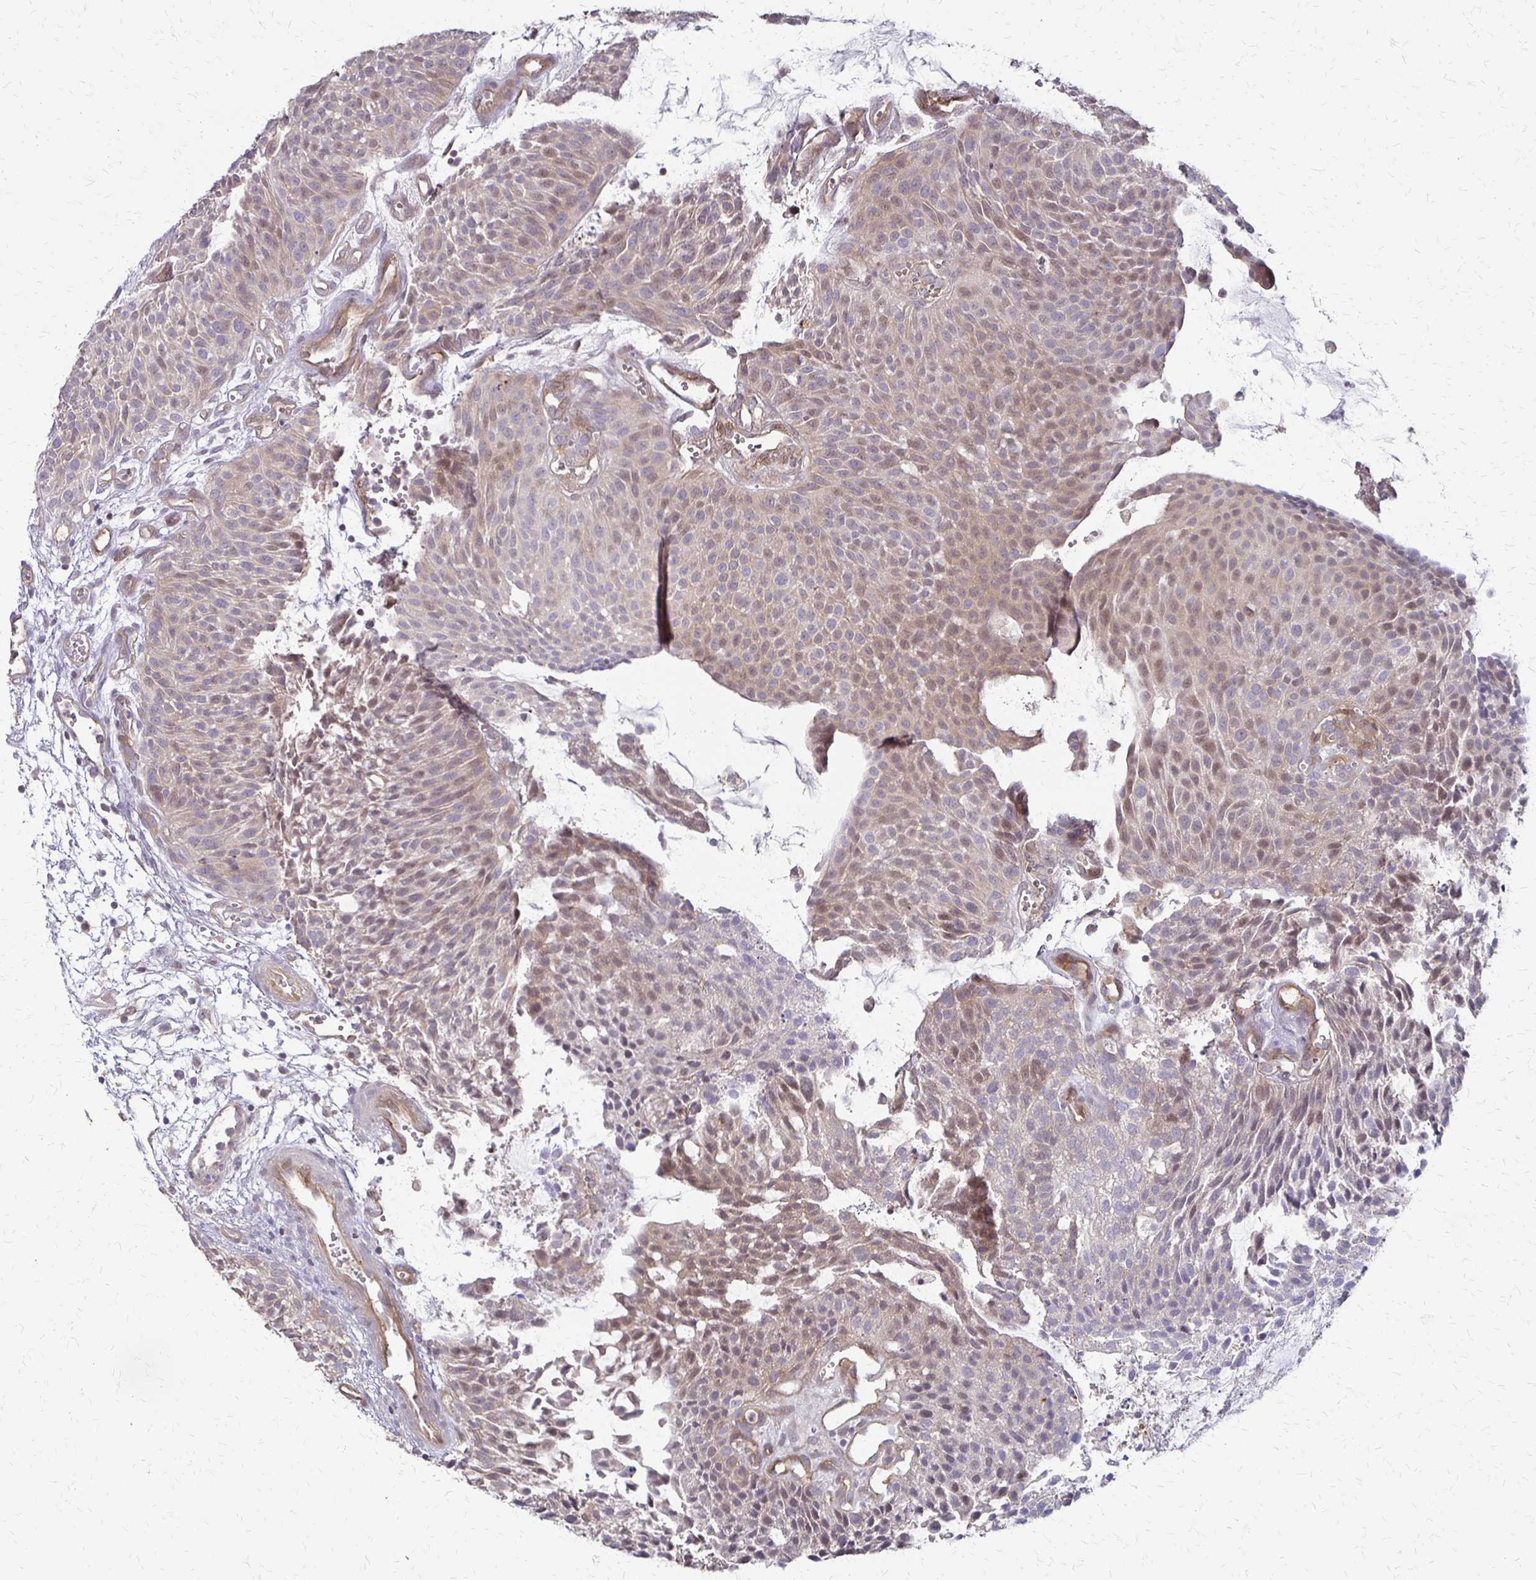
{"staining": {"intensity": "weak", "quantity": "25%-75%", "location": "cytoplasmic/membranous"}, "tissue": "urothelial cancer", "cell_type": "Tumor cells", "image_type": "cancer", "snomed": [{"axis": "morphology", "description": "Urothelial carcinoma, NOS"}, {"axis": "topography", "description": "Urinary bladder"}], "caption": "The histopathology image reveals staining of urothelial cancer, revealing weak cytoplasmic/membranous protein positivity (brown color) within tumor cells.", "gene": "CFL2", "patient": {"sex": "male", "age": 84}}